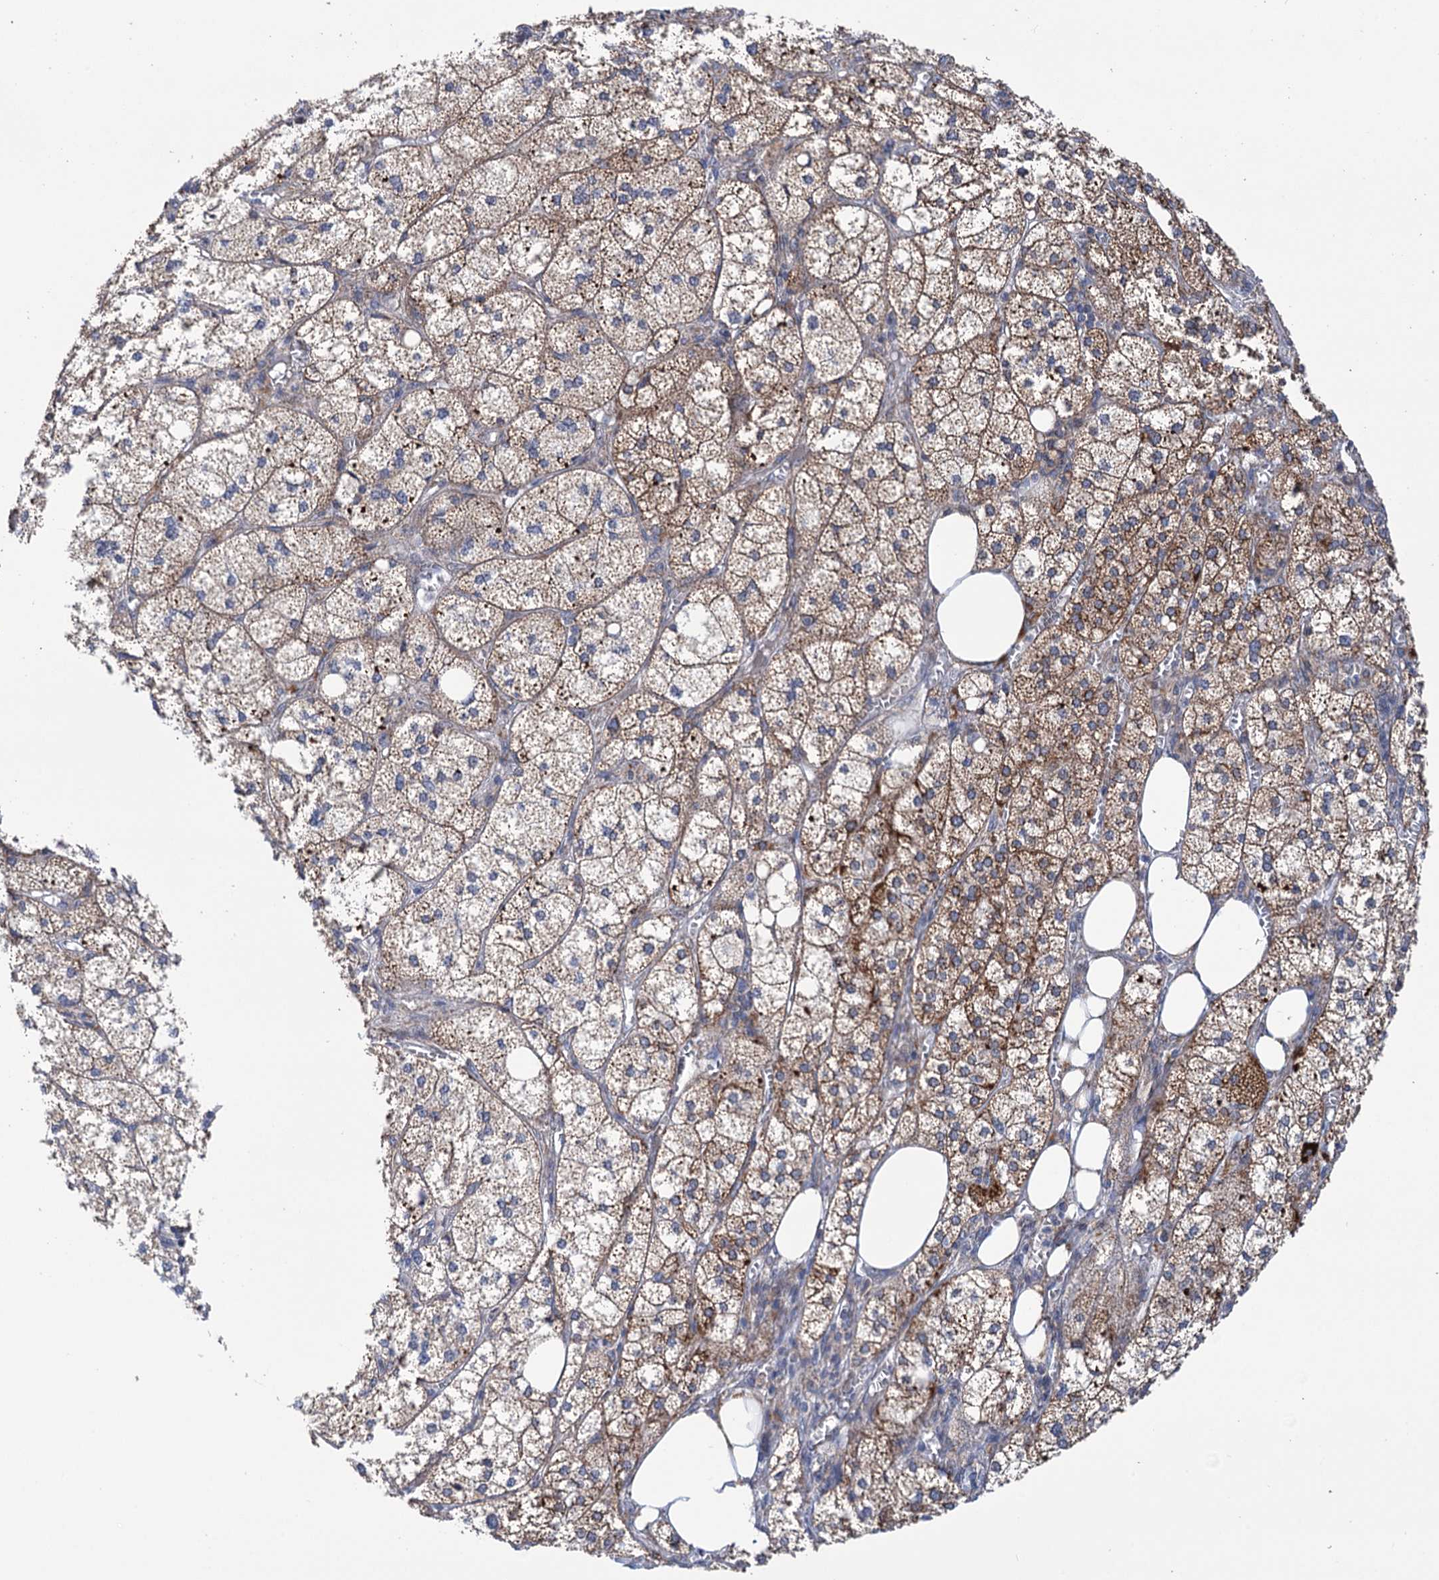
{"staining": {"intensity": "strong", "quantity": "25%-75%", "location": "cytoplasmic/membranous"}, "tissue": "adrenal gland", "cell_type": "Glandular cells", "image_type": "normal", "snomed": [{"axis": "morphology", "description": "Normal tissue, NOS"}, {"axis": "topography", "description": "Adrenal gland"}], "caption": "The micrograph exhibits staining of benign adrenal gland, revealing strong cytoplasmic/membranous protein staining (brown color) within glandular cells. (DAB = brown stain, brightfield microscopy at high magnification).", "gene": "SUCLA2", "patient": {"sex": "female", "age": 61}}